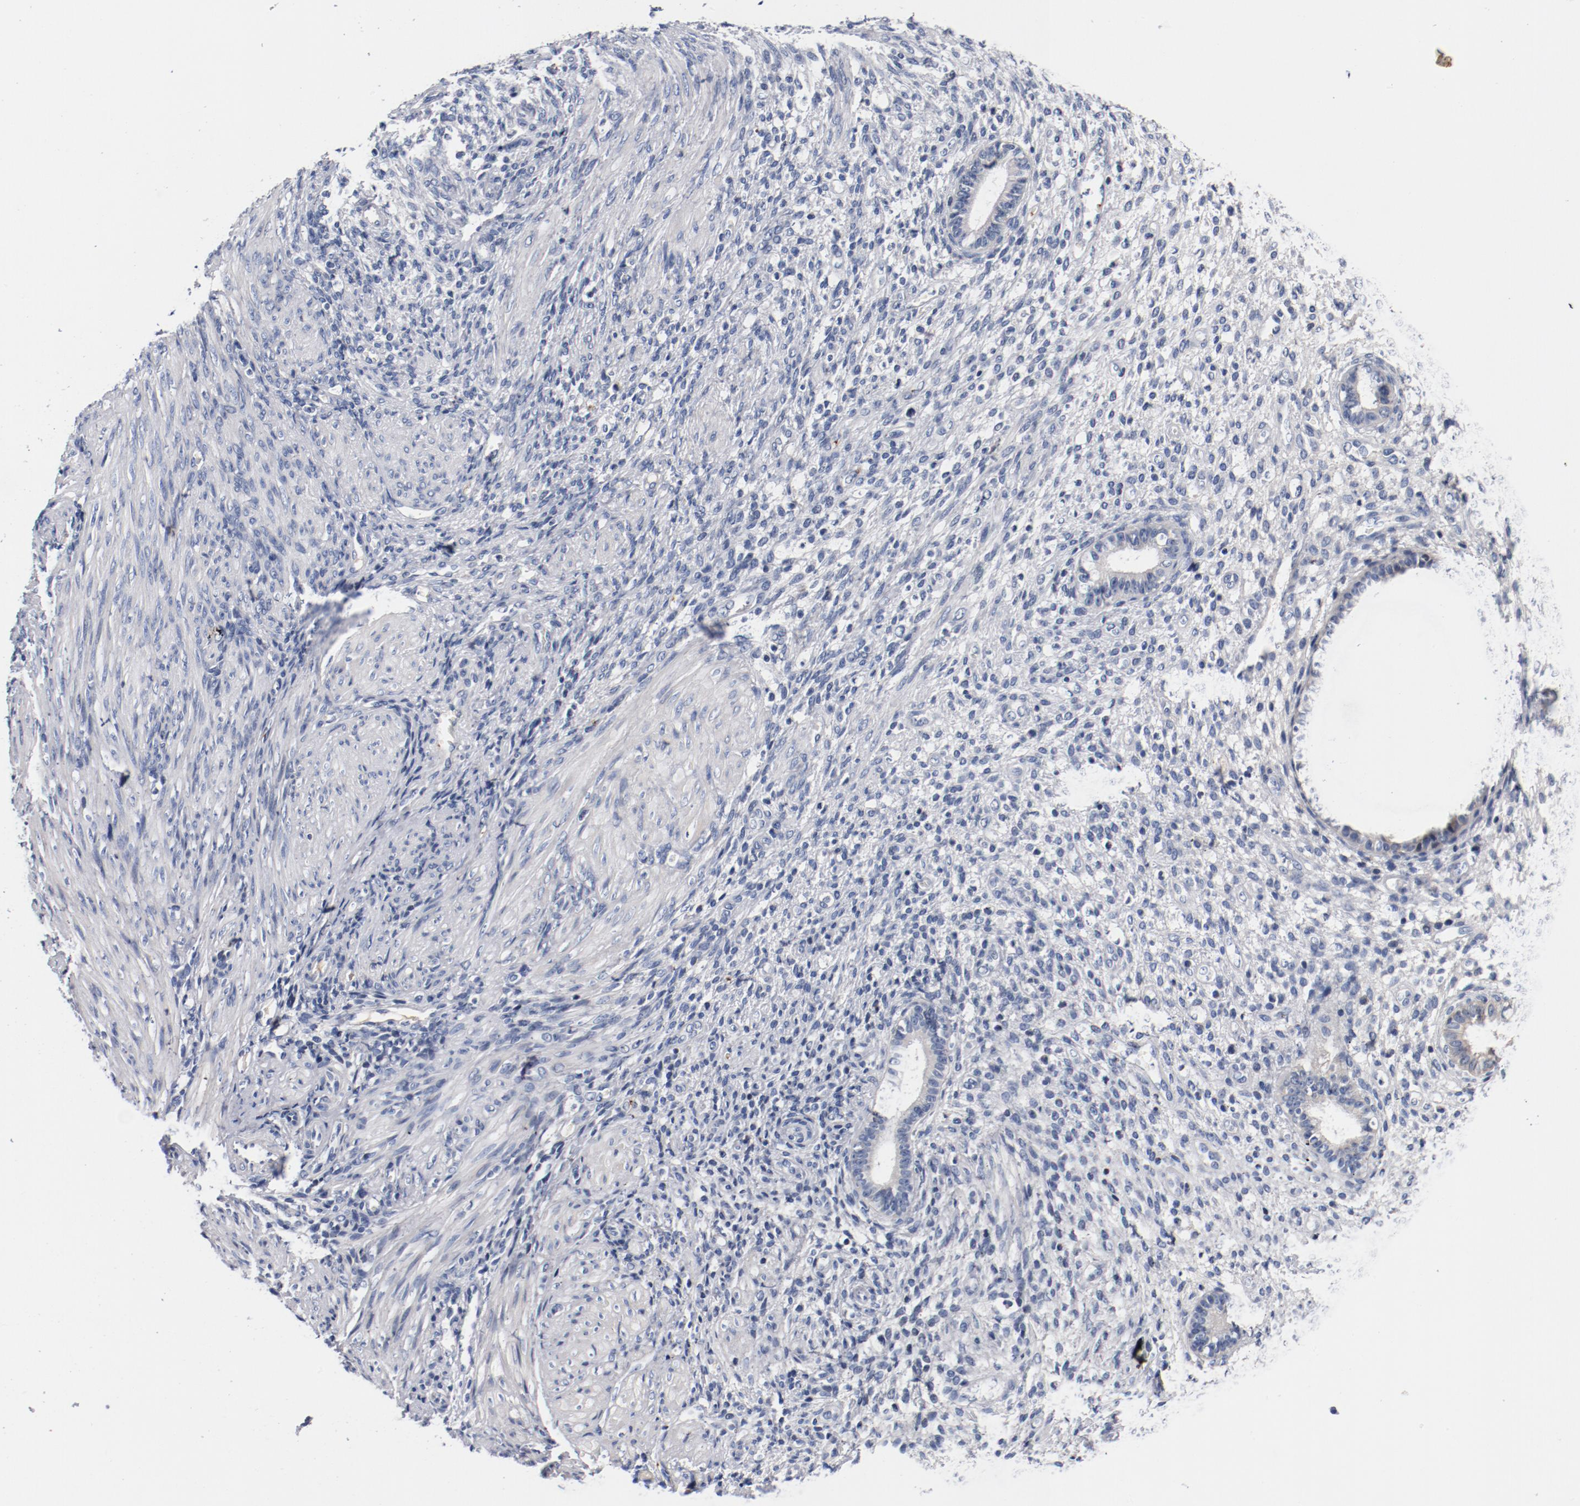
{"staining": {"intensity": "negative", "quantity": "none", "location": "none"}, "tissue": "endometrium", "cell_type": "Cells in endometrial stroma", "image_type": "normal", "snomed": [{"axis": "morphology", "description": "Normal tissue, NOS"}, {"axis": "topography", "description": "Endometrium"}], "caption": "Immunohistochemistry histopathology image of unremarkable human endometrium stained for a protein (brown), which demonstrates no positivity in cells in endometrial stroma. The staining is performed using DAB (3,3'-diaminobenzidine) brown chromogen with nuclei counter-stained in using hematoxylin.", "gene": "PIM1", "patient": {"sex": "female", "age": 72}}